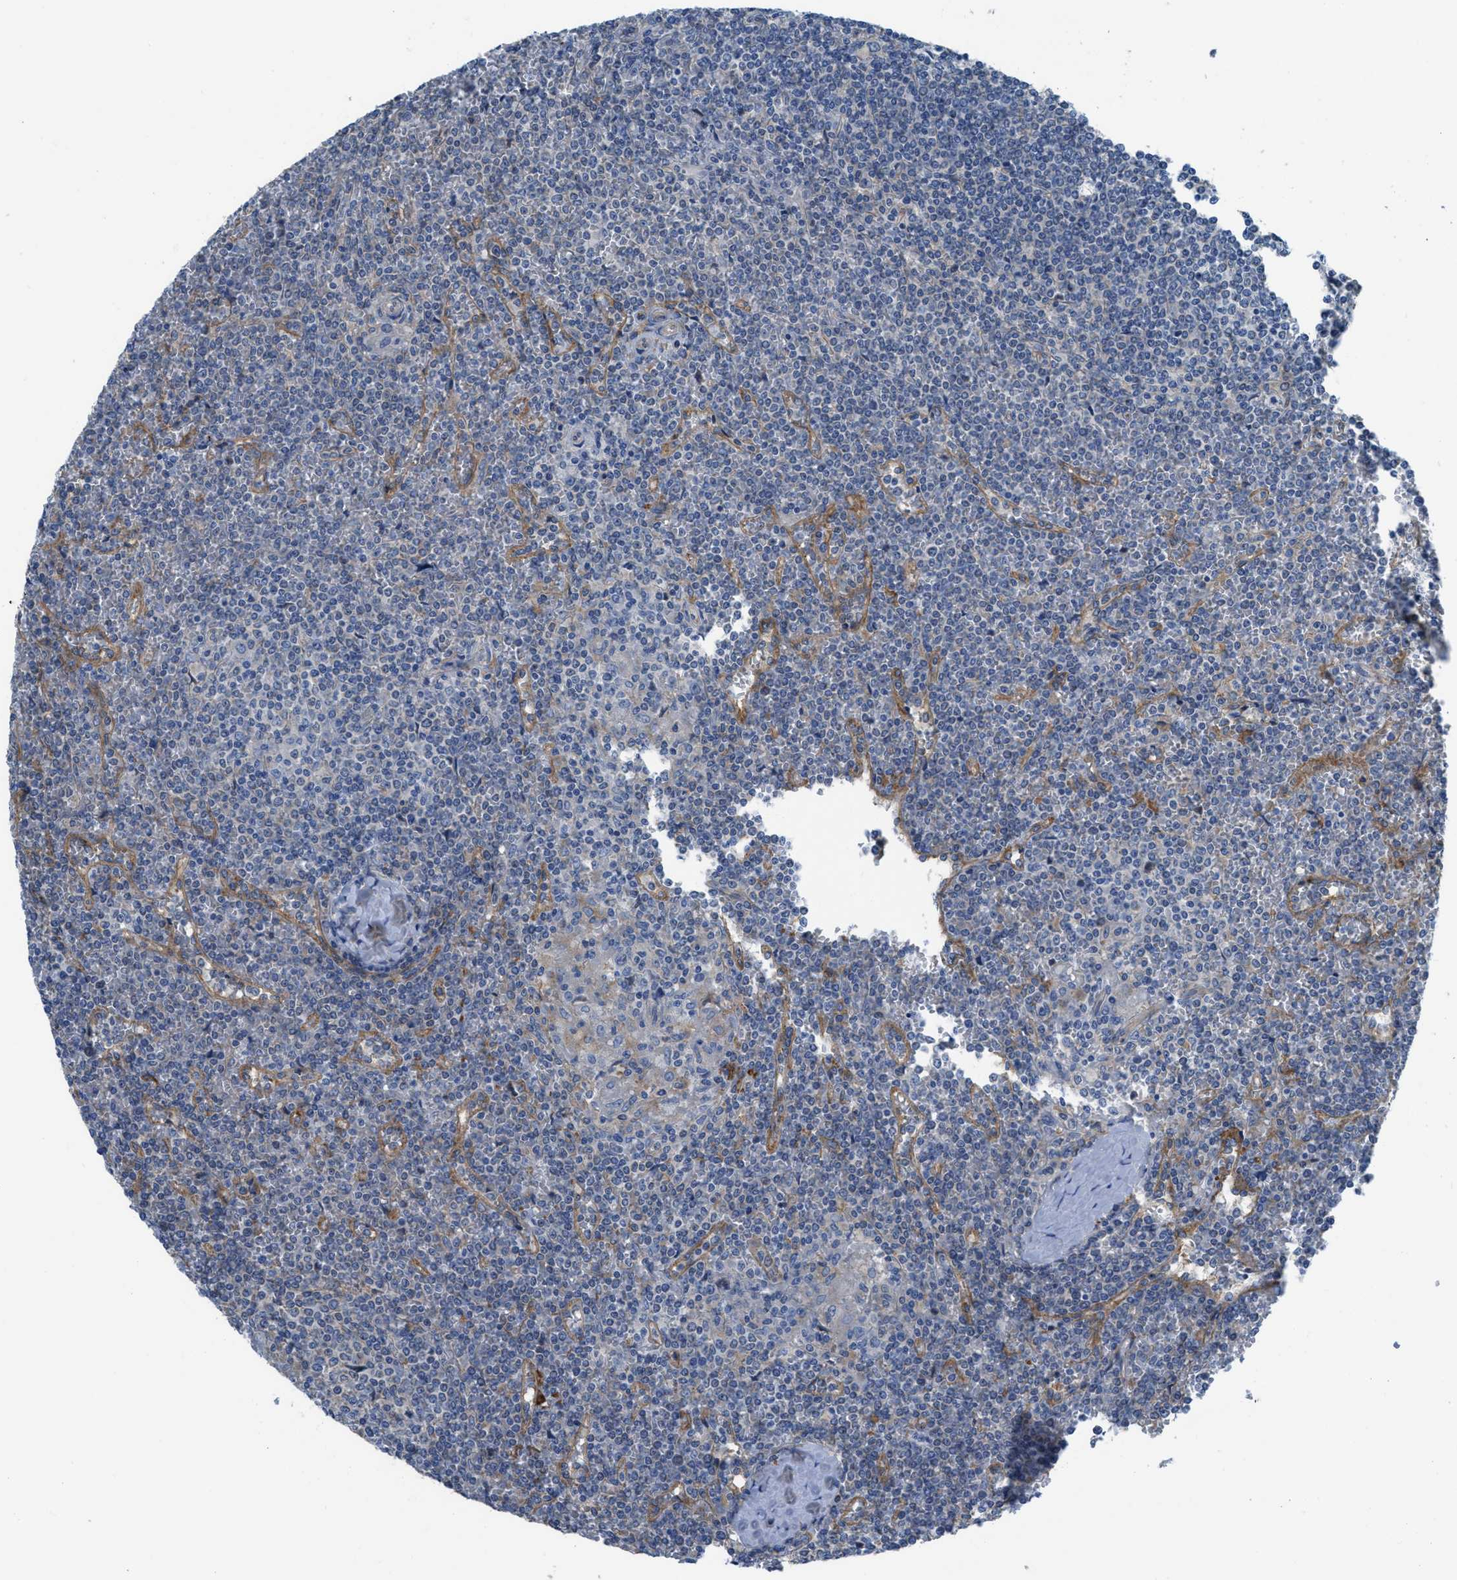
{"staining": {"intensity": "negative", "quantity": "none", "location": "none"}, "tissue": "lymphoma", "cell_type": "Tumor cells", "image_type": "cancer", "snomed": [{"axis": "morphology", "description": "Malignant lymphoma, non-Hodgkin's type, Low grade"}, {"axis": "topography", "description": "Spleen"}], "caption": "There is no significant positivity in tumor cells of malignant lymphoma, non-Hodgkin's type (low-grade).", "gene": "EGFR", "patient": {"sex": "female", "age": 19}}